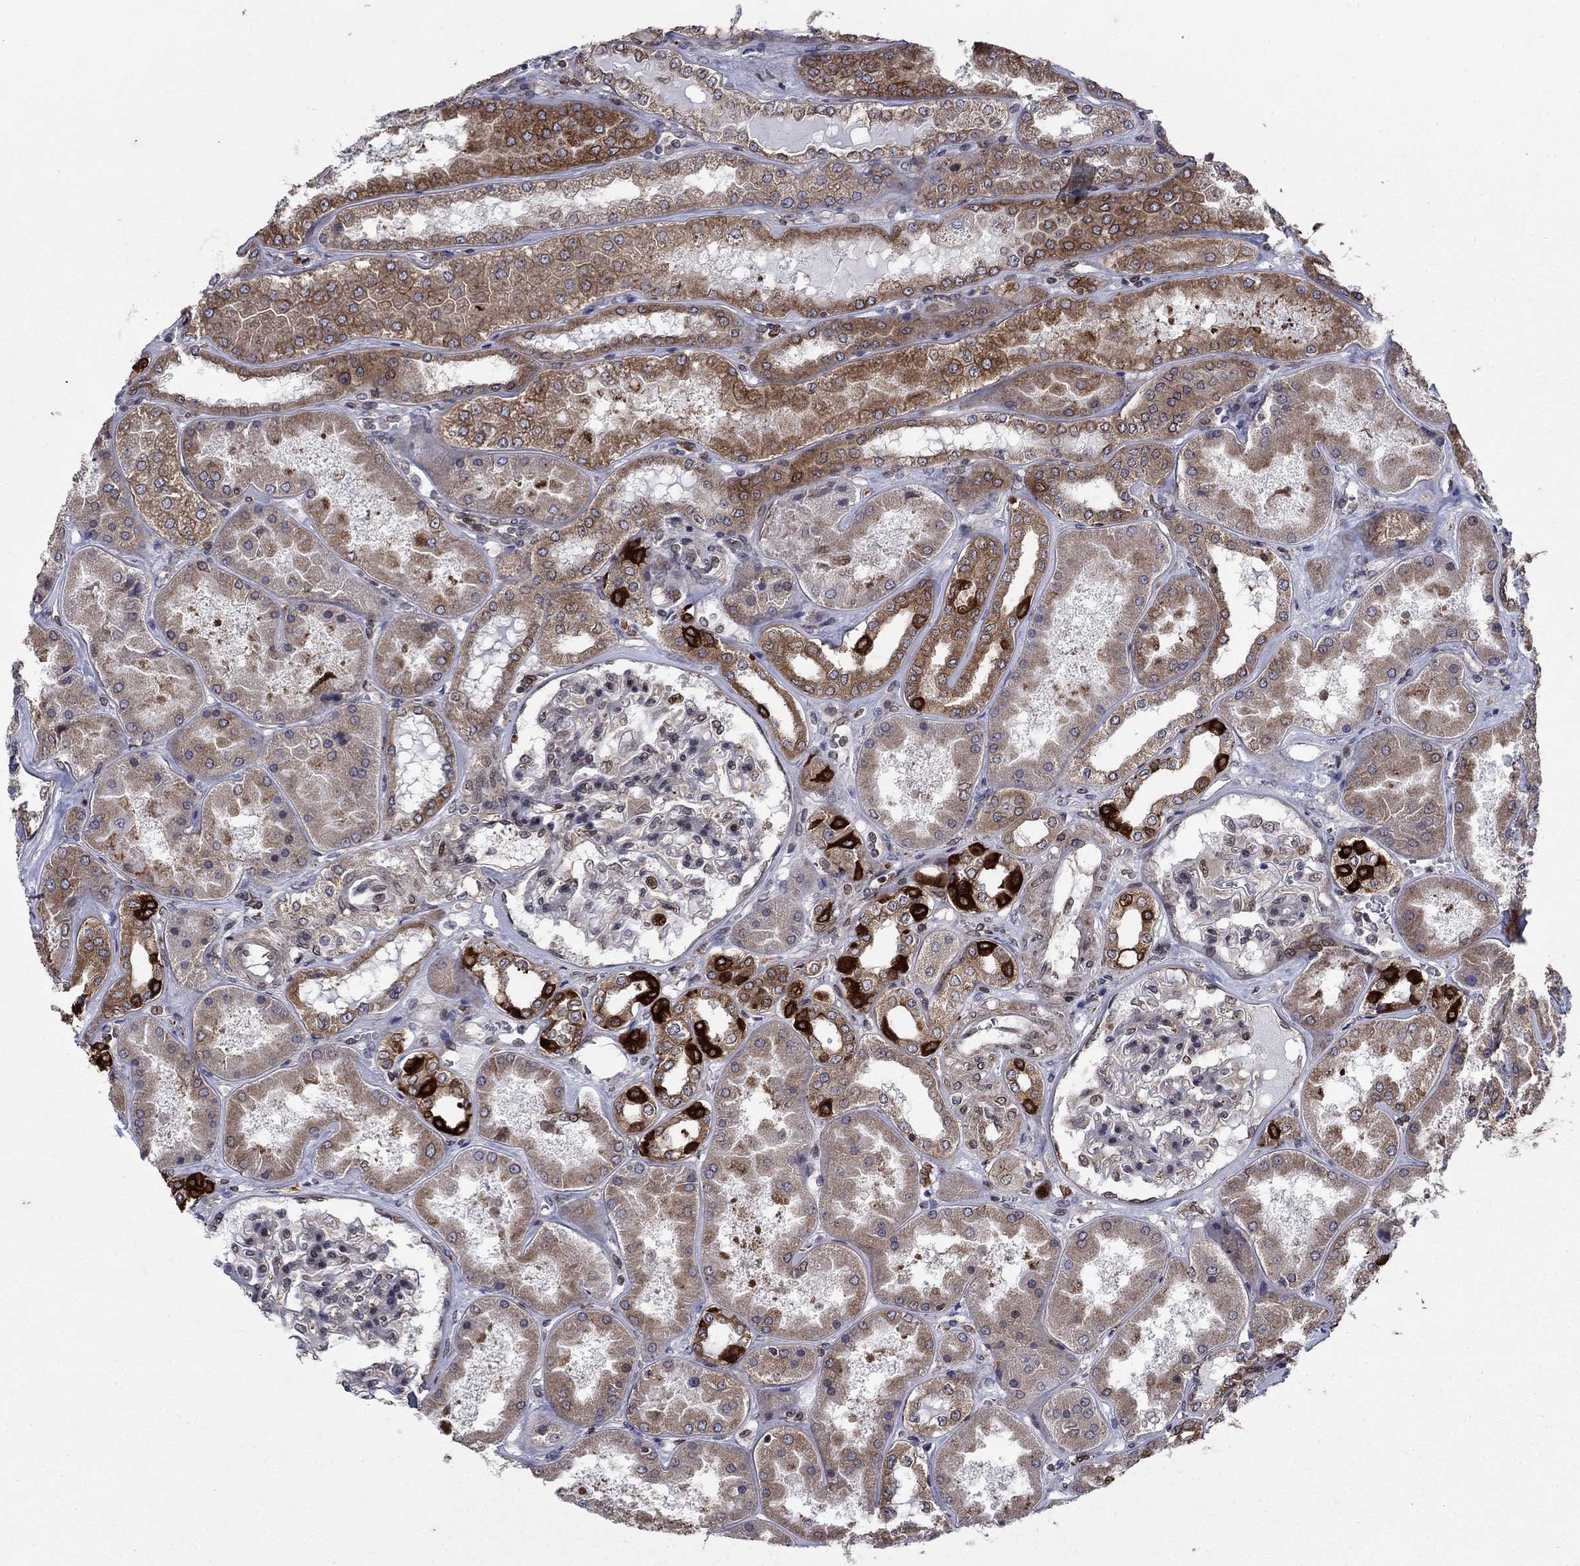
{"staining": {"intensity": "moderate", "quantity": "<25%", "location": "cytoplasmic/membranous"}, "tissue": "kidney", "cell_type": "Cells in glomeruli", "image_type": "normal", "snomed": [{"axis": "morphology", "description": "Normal tissue, NOS"}, {"axis": "topography", "description": "Kidney"}], "caption": "Immunohistochemistry of normal human kidney exhibits low levels of moderate cytoplasmic/membranous staining in about <25% of cells in glomeruli. (DAB (3,3'-diaminobenzidine) = brown stain, brightfield microscopy at high magnification).", "gene": "DHRS7", "patient": {"sex": "female", "age": 56}}